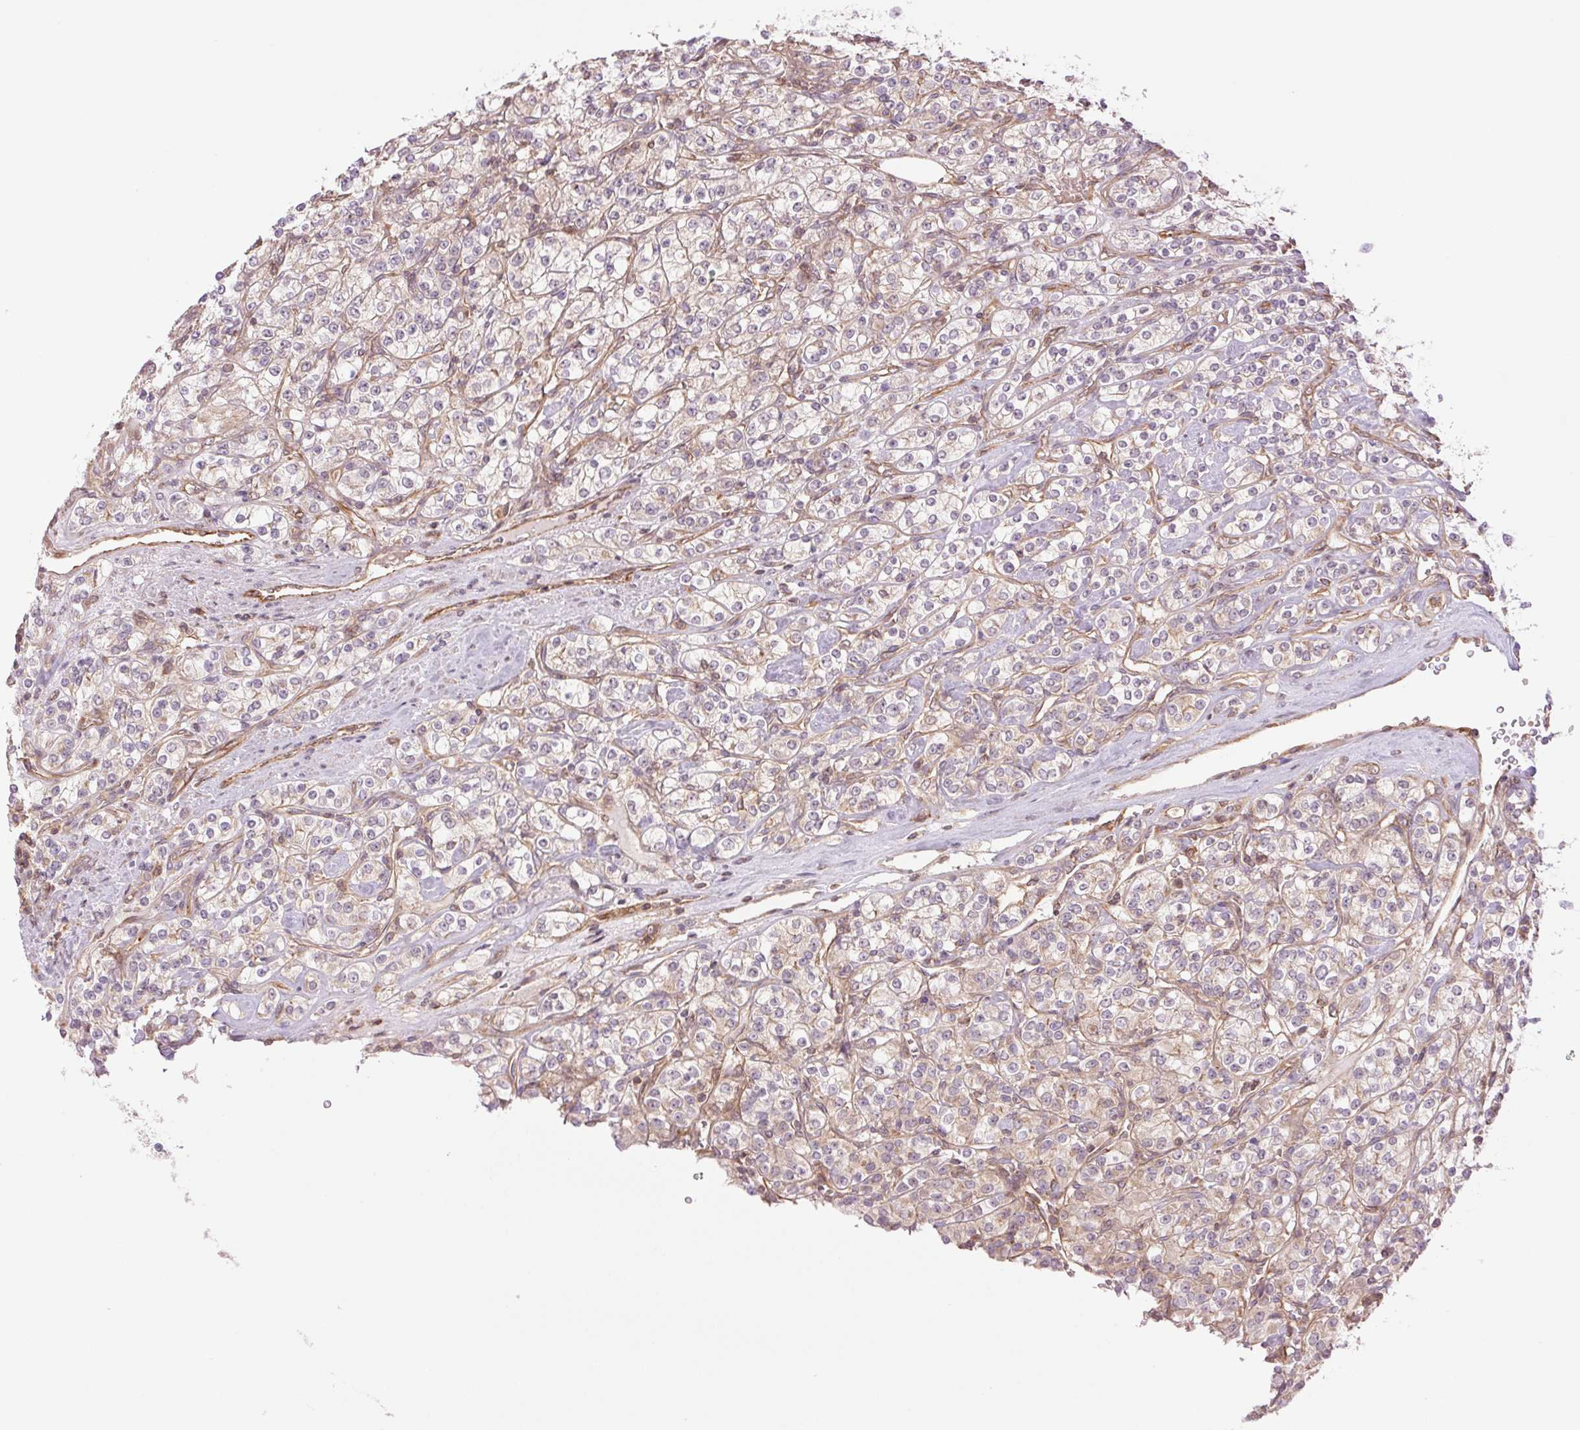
{"staining": {"intensity": "weak", "quantity": "25%-75%", "location": "cytoplasmic/membranous"}, "tissue": "renal cancer", "cell_type": "Tumor cells", "image_type": "cancer", "snomed": [{"axis": "morphology", "description": "Adenocarcinoma, NOS"}, {"axis": "topography", "description": "Kidney"}], "caption": "Brown immunohistochemical staining in human renal cancer displays weak cytoplasmic/membranous expression in about 25%-75% of tumor cells.", "gene": "STARD7", "patient": {"sex": "male", "age": 77}}